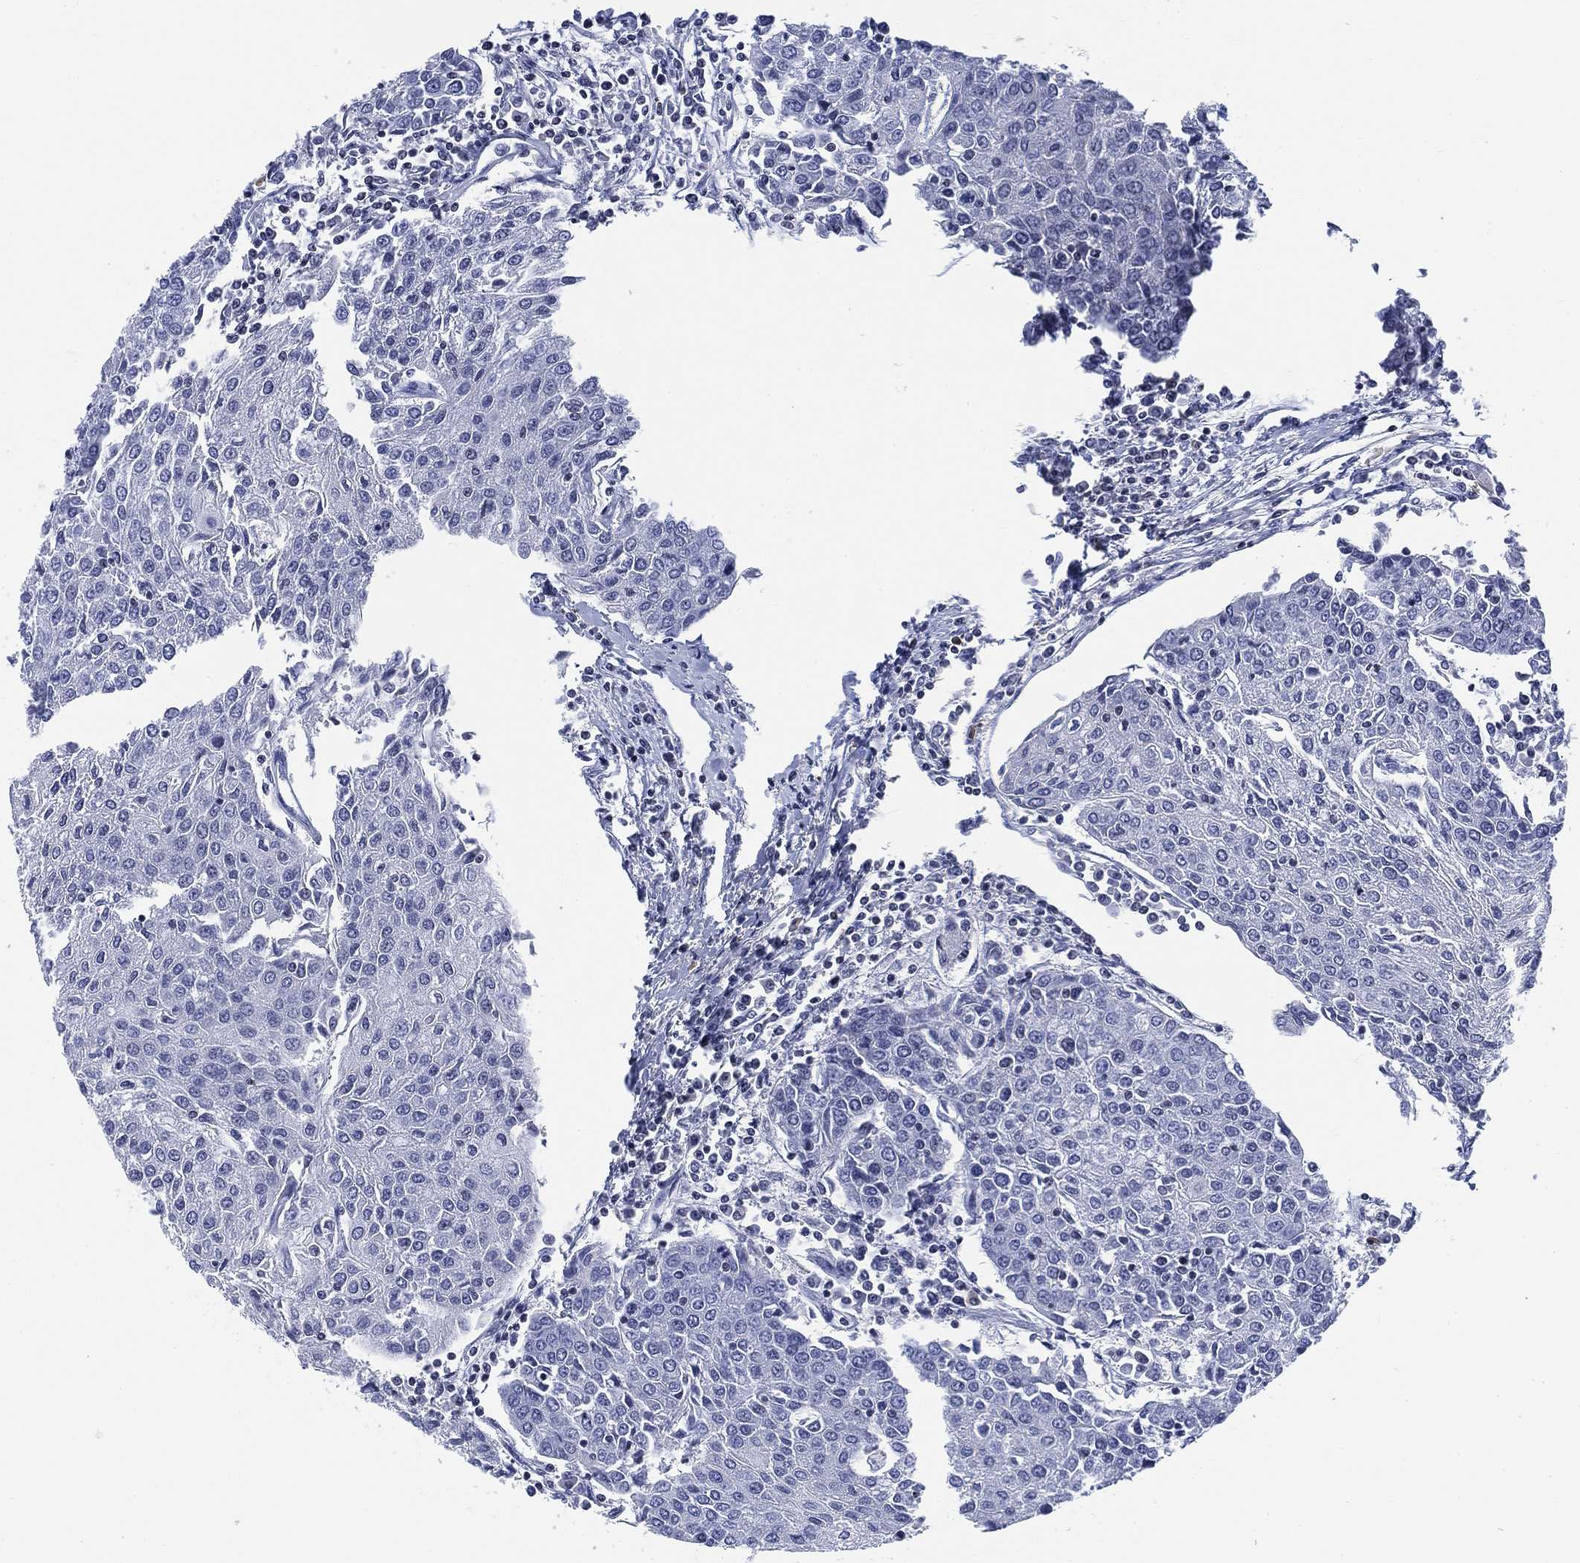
{"staining": {"intensity": "negative", "quantity": "none", "location": "none"}, "tissue": "urothelial cancer", "cell_type": "Tumor cells", "image_type": "cancer", "snomed": [{"axis": "morphology", "description": "Urothelial carcinoma, High grade"}, {"axis": "topography", "description": "Urinary bladder"}], "caption": "High power microscopy photomicrograph of an immunohistochemistry image of high-grade urothelial carcinoma, revealing no significant staining in tumor cells.", "gene": "FYB1", "patient": {"sex": "female", "age": 85}}